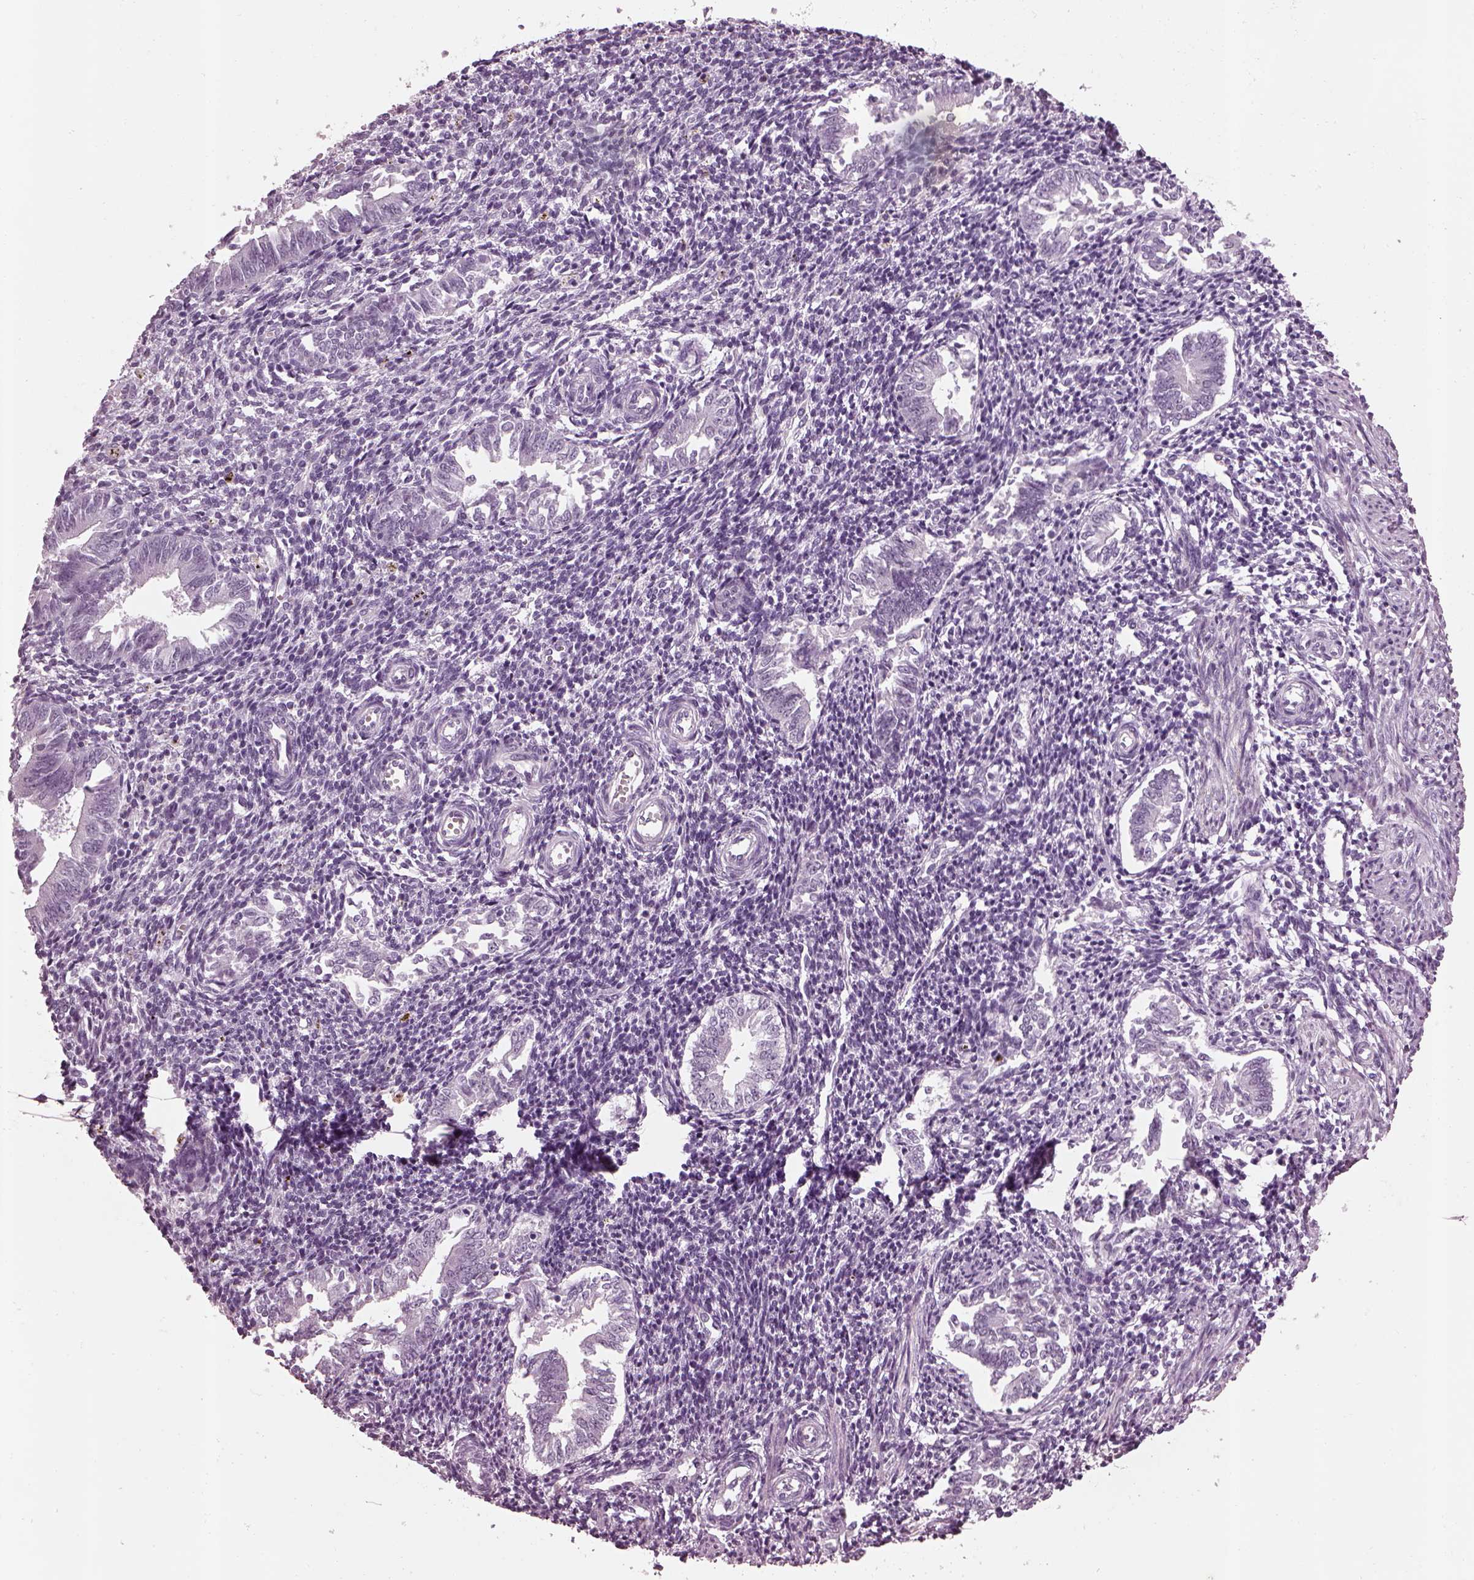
{"staining": {"intensity": "negative", "quantity": "none", "location": "none"}, "tissue": "endometrium", "cell_type": "Cells in endometrial stroma", "image_type": "normal", "snomed": [{"axis": "morphology", "description": "Normal tissue, NOS"}, {"axis": "topography", "description": "Endometrium"}], "caption": "IHC micrograph of benign endometrium: endometrium stained with DAB (3,3'-diaminobenzidine) displays no significant protein staining in cells in endometrial stroma.", "gene": "SLC6A17", "patient": {"sex": "female", "age": 25}}